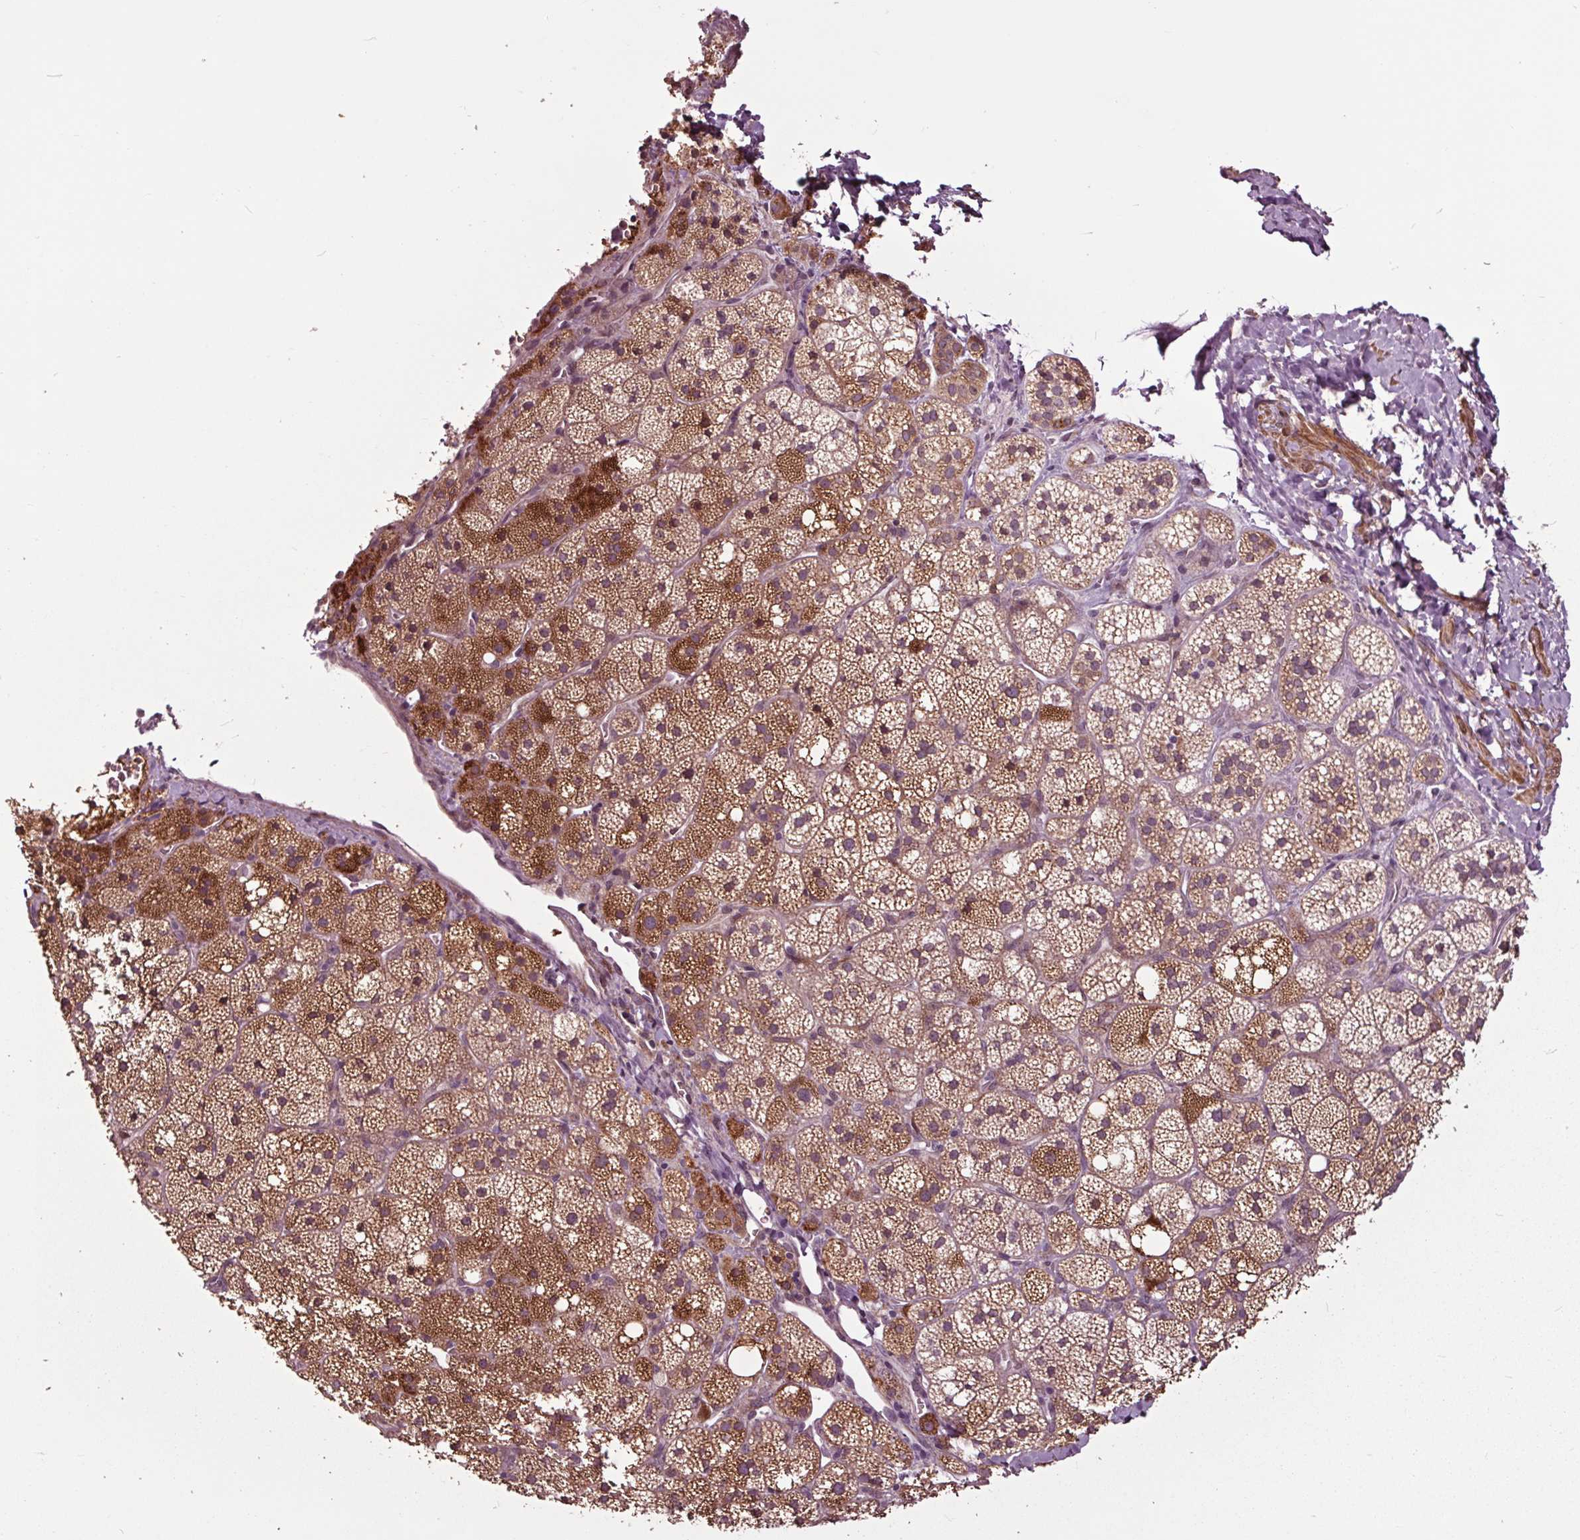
{"staining": {"intensity": "strong", "quantity": "25%-75%", "location": "cytoplasmic/membranous"}, "tissue": "adrenal gland", "cell_type": "Glandular cells", "image_type": "normal", "snomed": [{"axis": "morphology", "description": "Normal tissue, NOS"}, {"axis": "topography", "description": "Adrenal gland"}], "caption": "Strong cytoplasmic/membranous protein expression is appreciated in about 25%-75% of glandular cells in adrenal gland.", "gene": "HAUS5", "patient": {"sex": "male", "age": 53}}